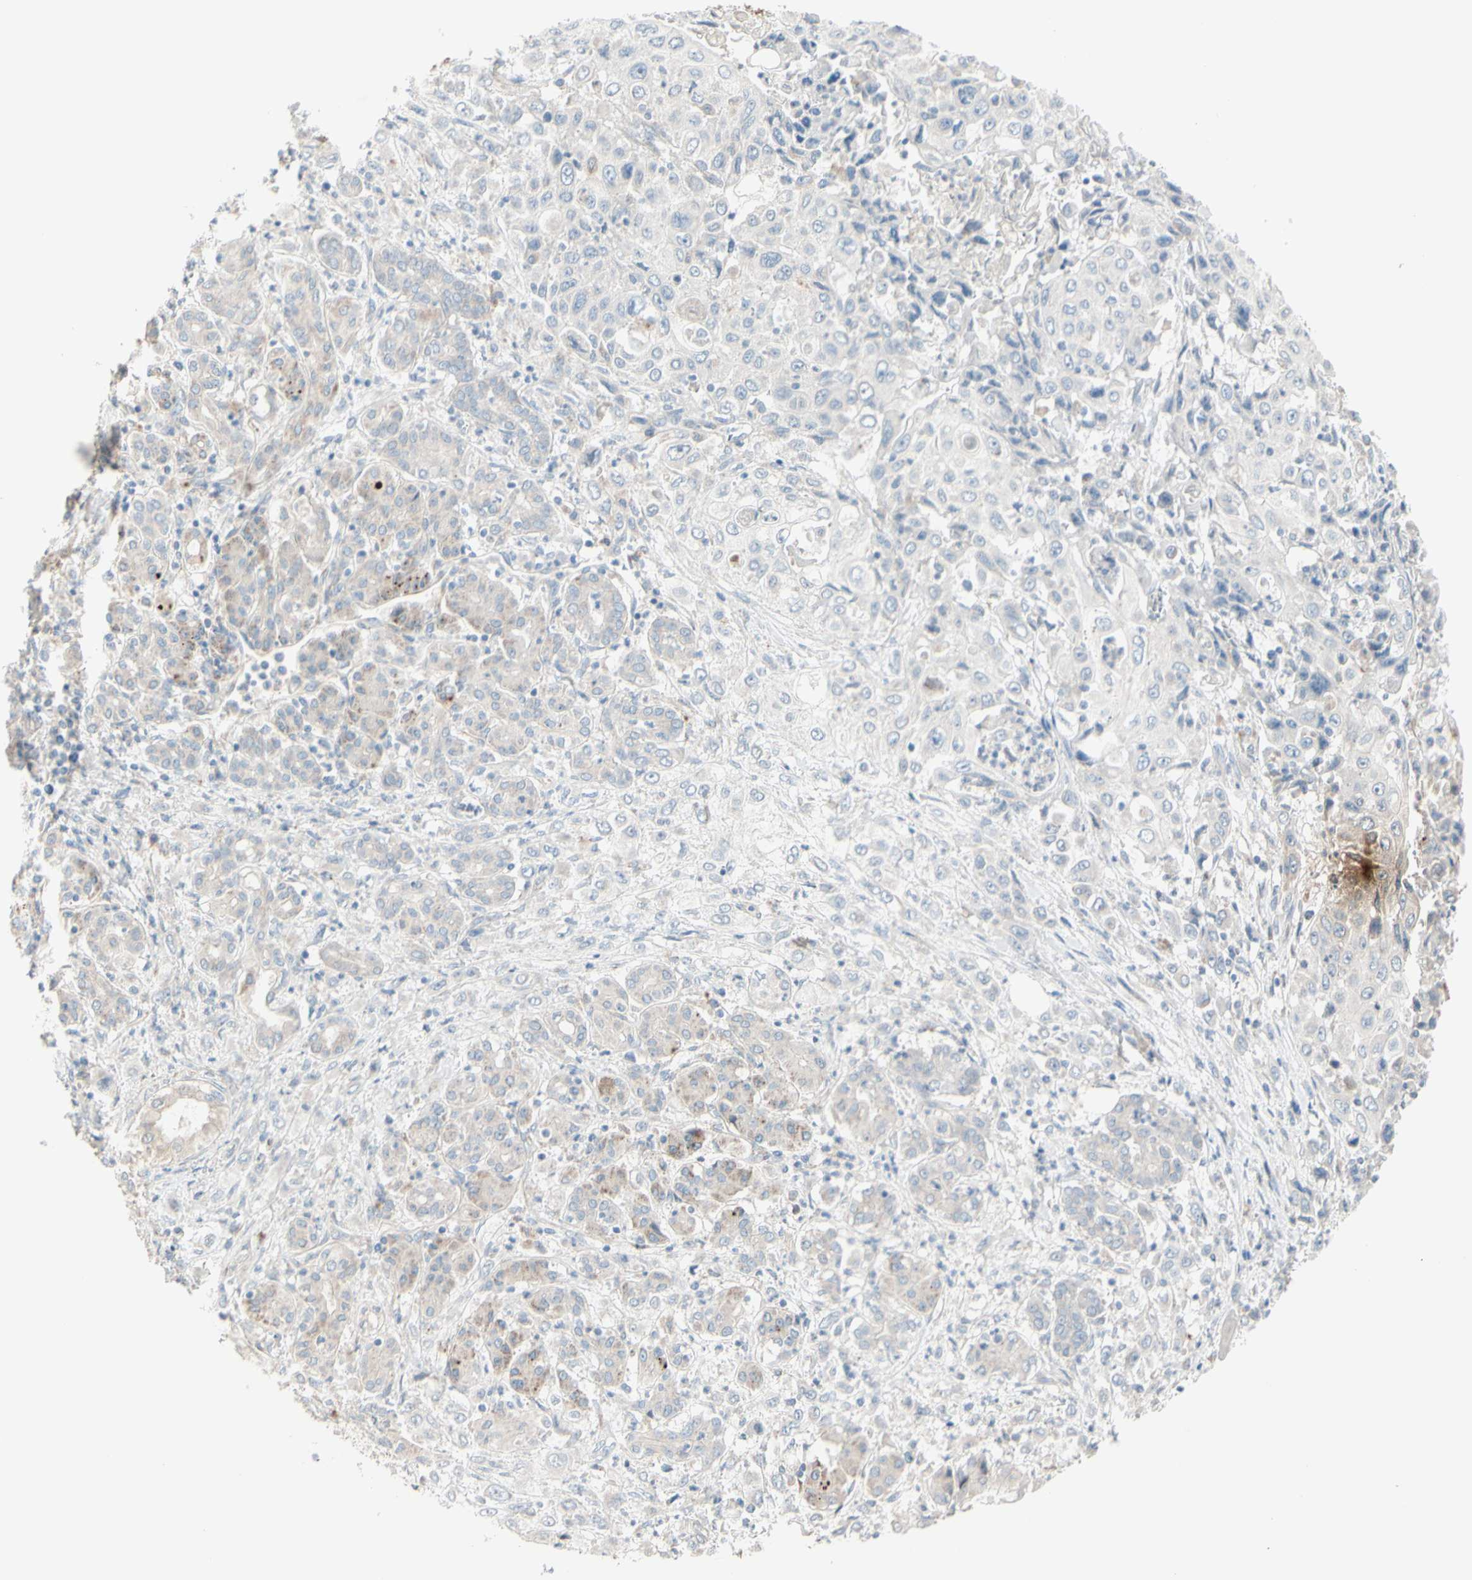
{"staining": {"intensity": "weak", "quantity": ">75%", "location": "cytoplasmic/membranous"}, "tissue": "pancreatic cancer", "cell_type": "Tumor cells", "image_type": "cancer", "snomed": [{"axis": "morphology", "description": "Adenocarcinoma, NOS"}, {"axis": "topography", "description": "Pancreas"}], "caption": "Pancreatic cancer (adenocarcinoma) stained with DAB (3,3'-diaminobenzidine) IHC shows low levels of weak cytoplasmic/membranous staining in approximately >75% of tumor cells. (Brightfield microscopy of DAB IHC at high magnification).", "gene": "EPHA3", "patient": {"sex": "male", "age": 70}}